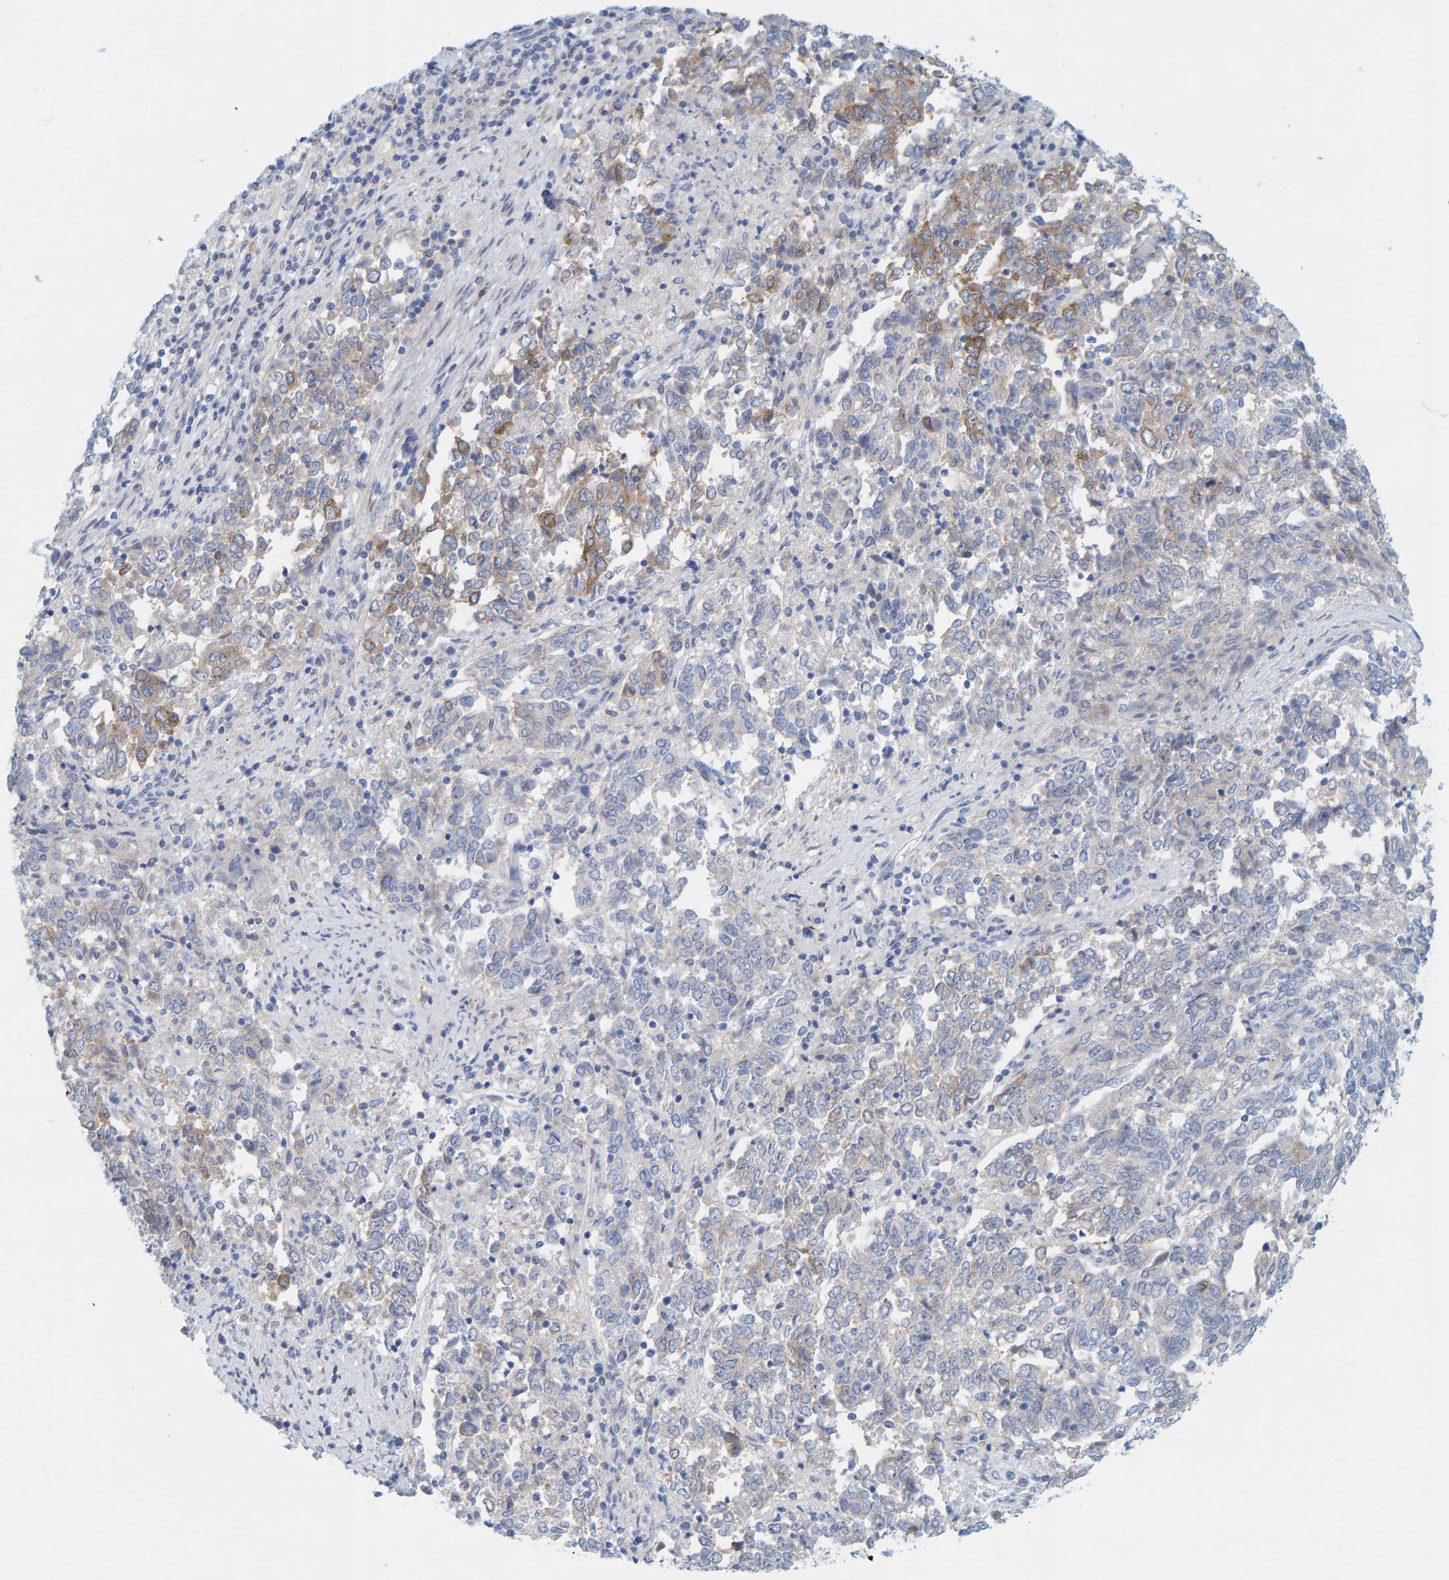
{"staining": {"intensity": "moderate", "quantity": "<25%", "location": "cytoplasmic/membranous"}, "tissue": "endometrial cancer", "cell_type": "Tumor cells", "image_type": "cancer", "snomed": [{"axis": "morphology", "description": "Adenocarcinoma, NOS"}, {"axis": "topography", "description": "Endometrium"}], "caption": "Immunohistochemistry (IHC) of human endometrial adenocarcinoma shows low levels of moderate cytoplasmic/membranous positivity in about <25% of tumor cells.", "gene": "KLHL11", "patient": {"sex": "female", "age": 80}}